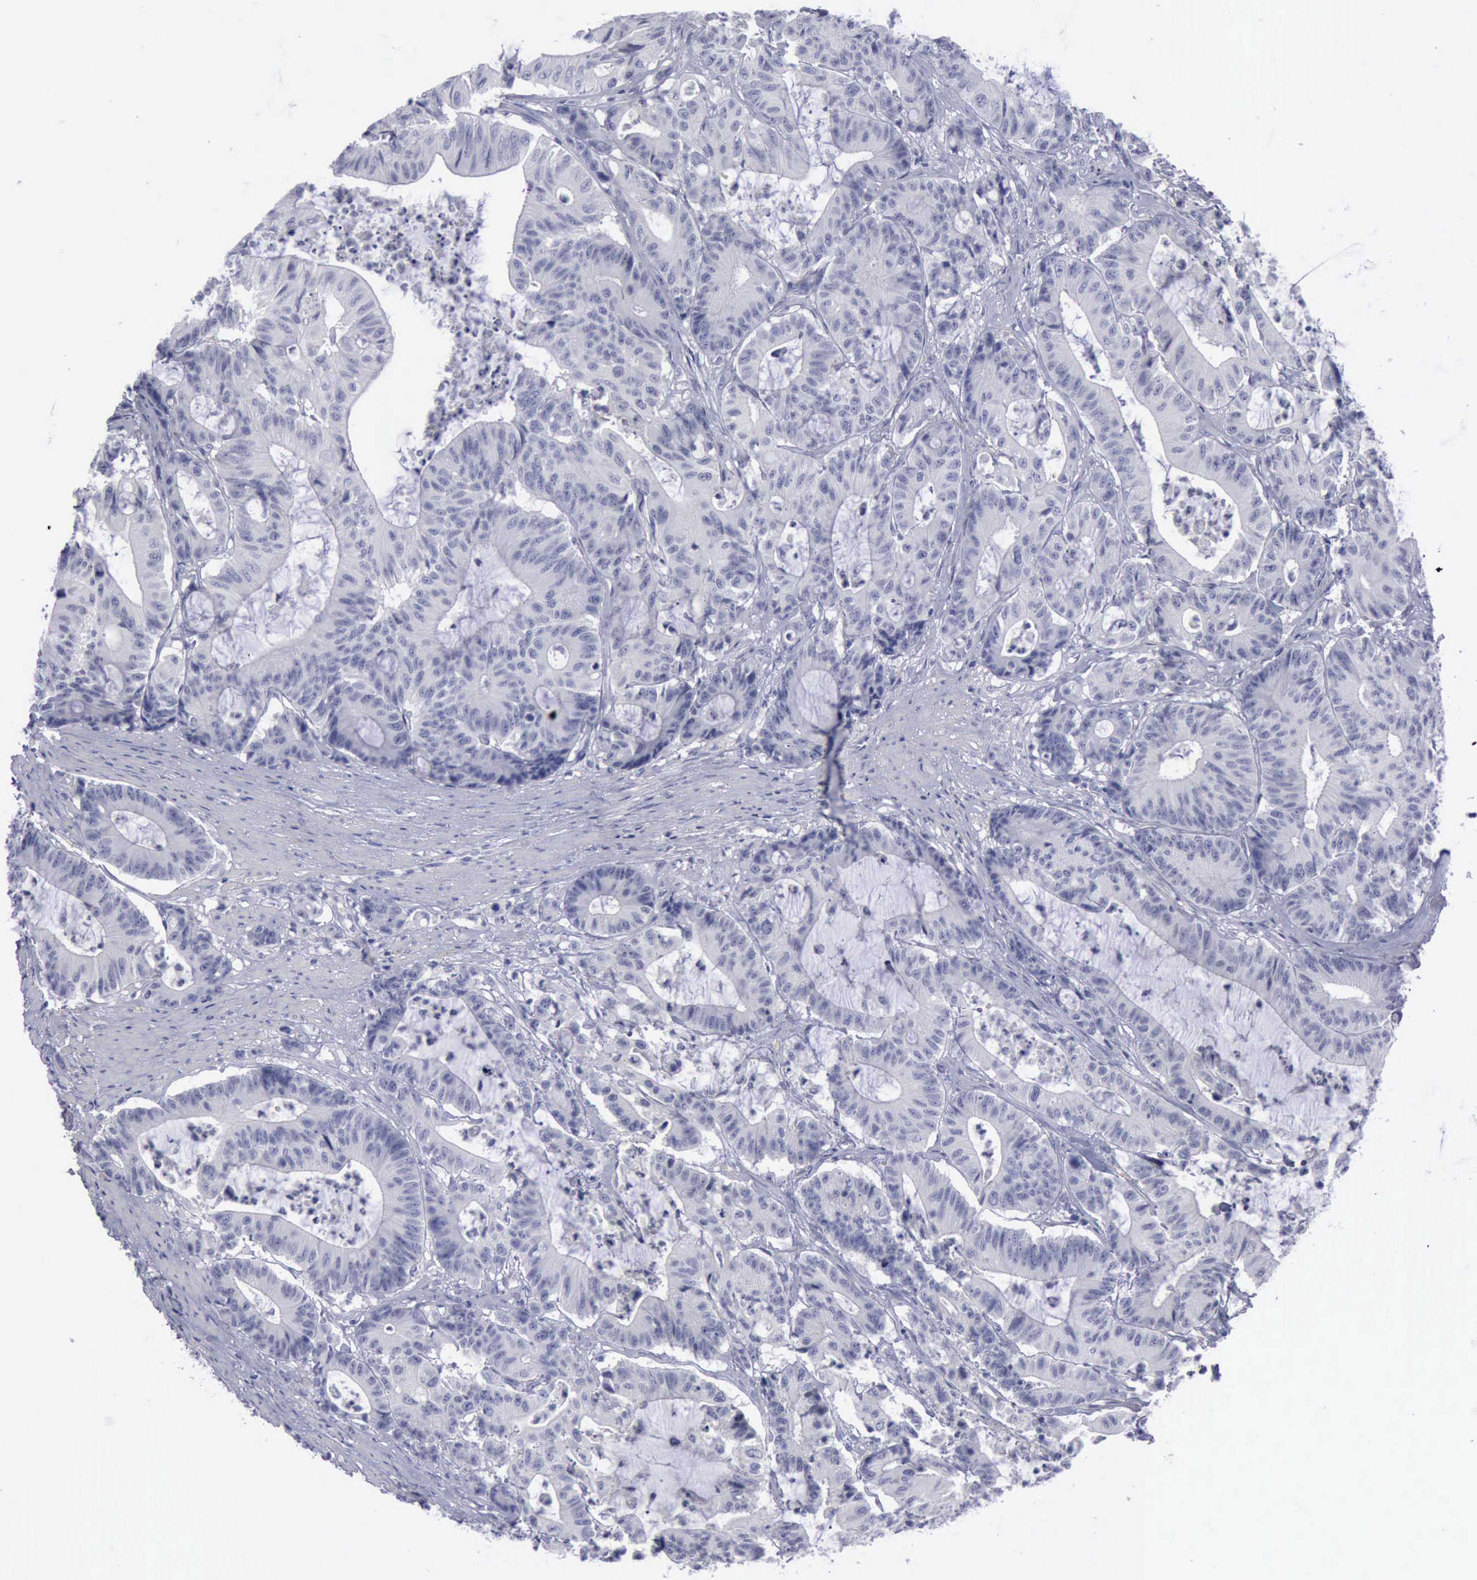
{"staining": {"intensity": "negative", "quantity": "none", "location": "none"}, "tissue": "colorectal cancer", "cell_type": "Tumor cells", "image_type": "cancer", "snomed": [{"axis": "morphology", "description": "Adenocarcinoma, NOS"}, {"axis": "topography", "description": "Colon"}], "caption": "This histopathology image is of colorectal cancer stained with immunohistochemistry to label a protein in brown with the nuclei are counter-stained blue. There is no staining in tumor cells.", "gene": "CDH2", "patient": {"sex": "female", "age": 84}}